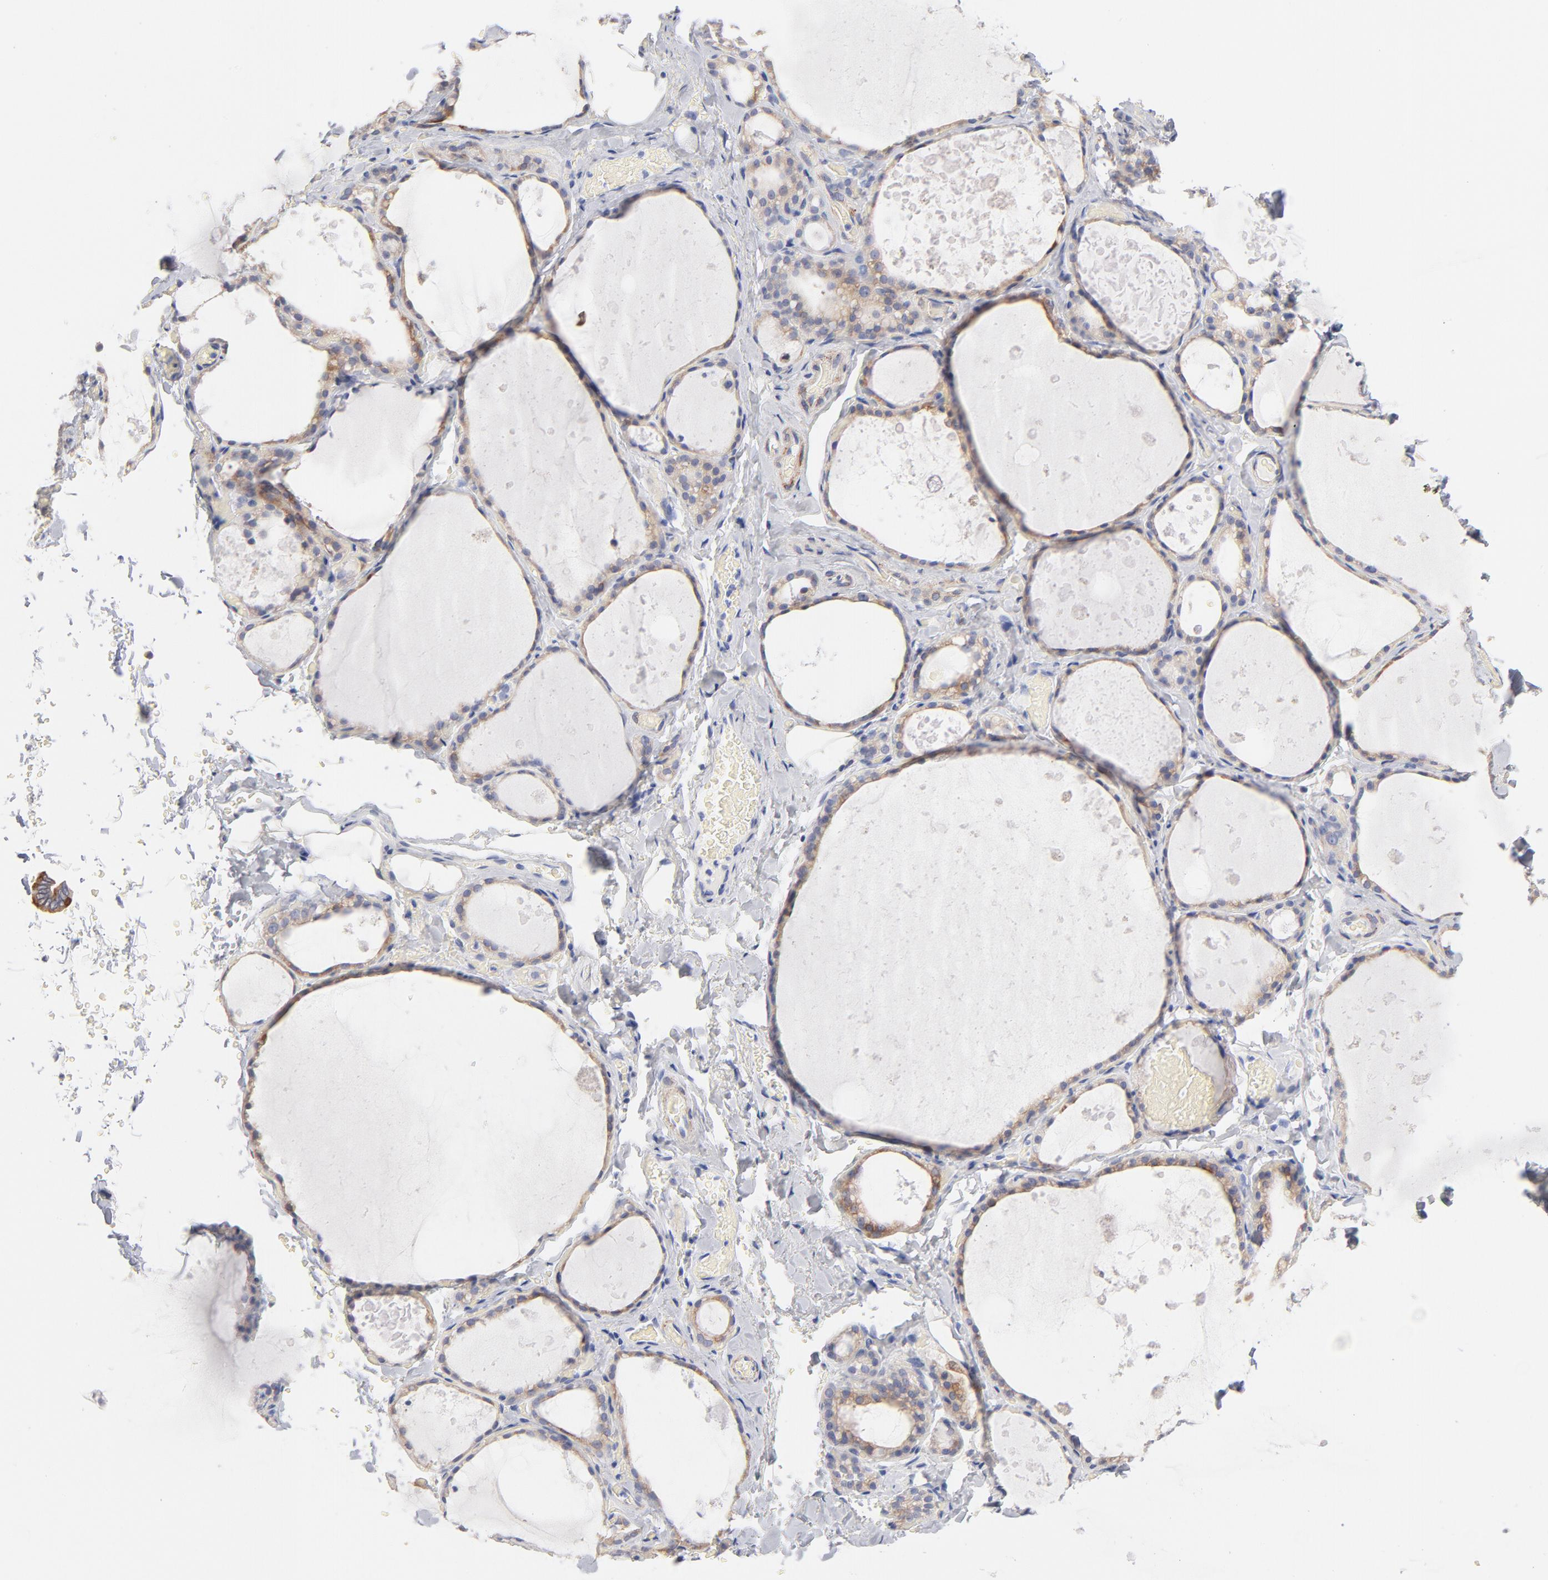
{"staining": {"intensity": "weak", "quantity": ">75%", "location": "cytoplasmic/membranous"}, "tissue": "thyroid gland", "cell_type": "Glandular cells", "image_type": "normal", "snomed": [{"axis": "morphology", "description": "Normal tissue, NOS"}, {"axis": "topography", "description": "Thyroid gland"}], "caption": "Unremarkable thyroid gland exhibits weak cytoplasmic/membranous positivity in about >75% of glandular cells, visualized by immunohistochemistry. (DAB IHC with brightfield microscopy, high magnification).", "gene": "MID1", "patient": {"sex": "male", "age": 61}}